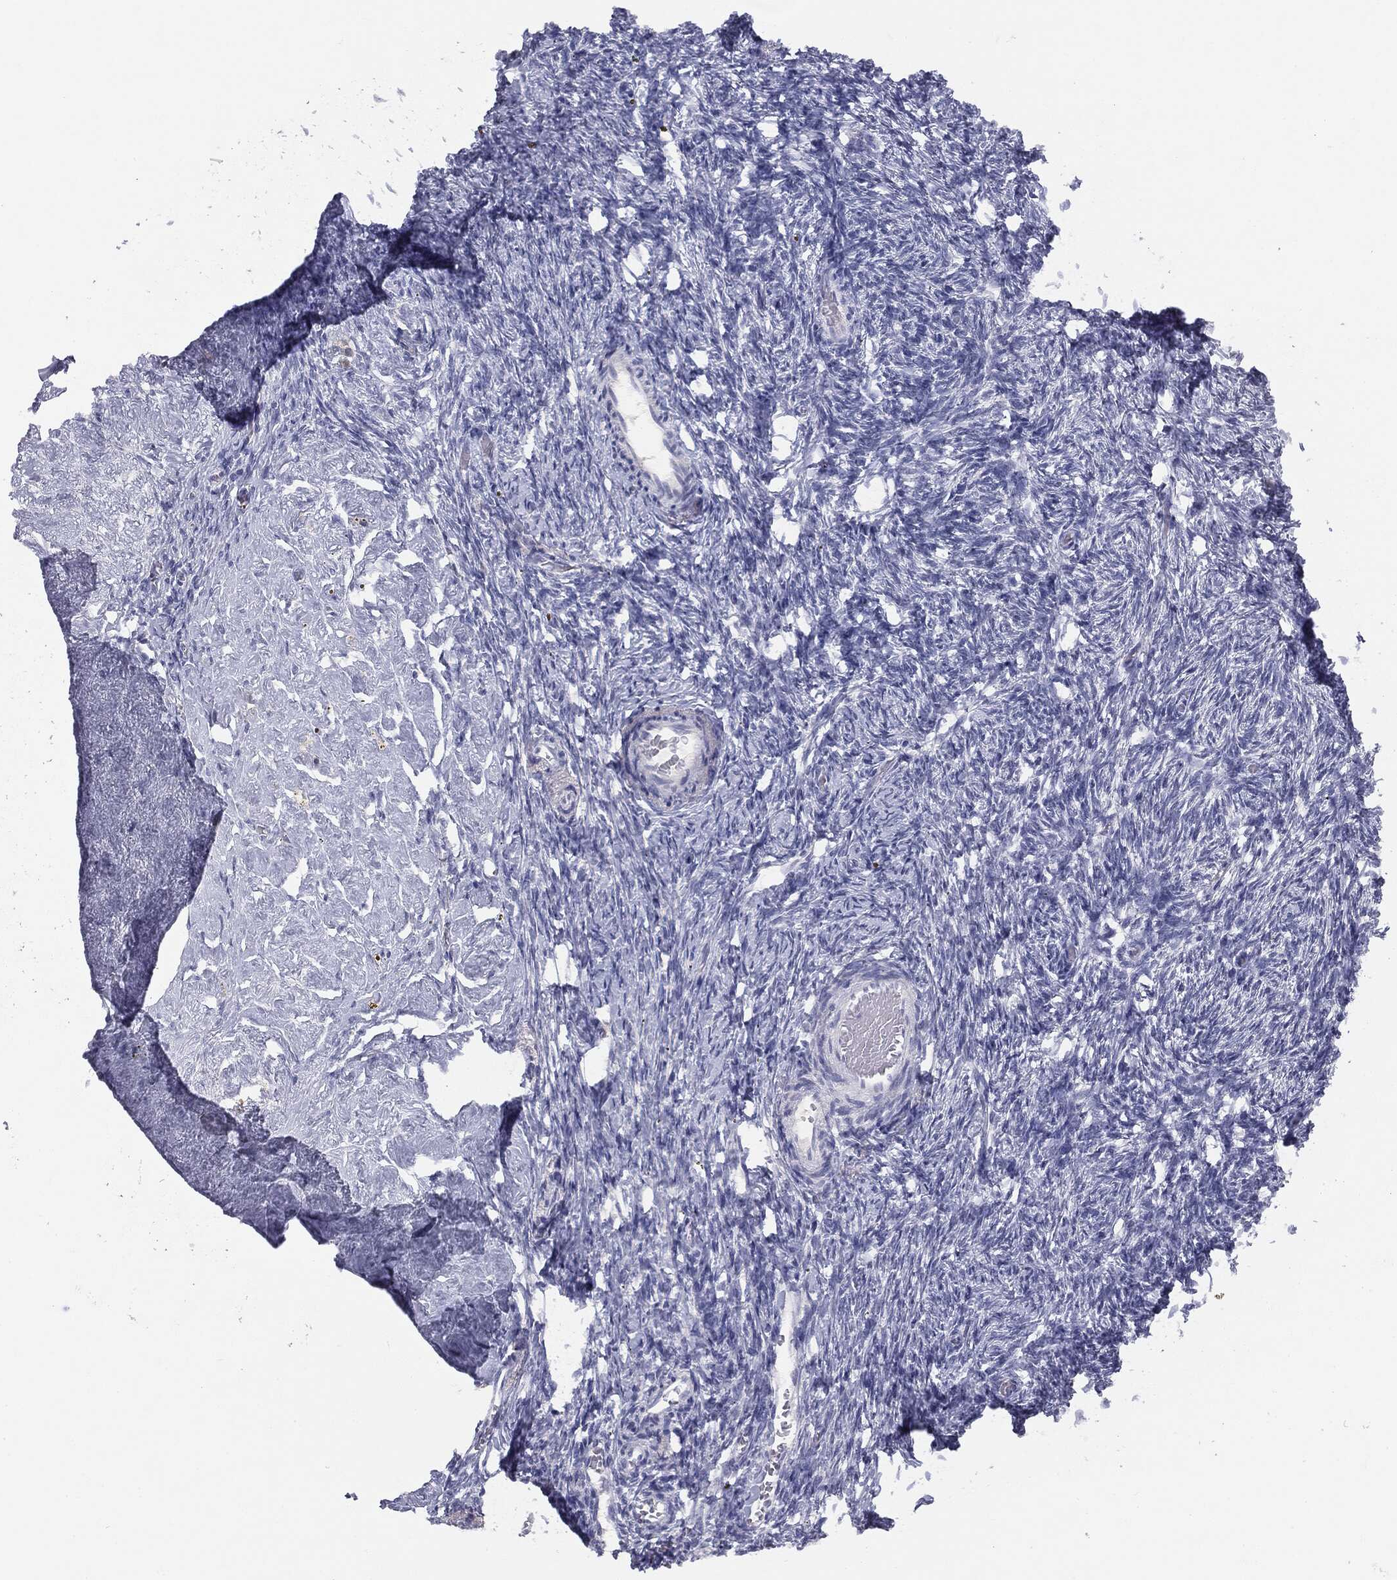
{"staining": {"intensity": "negative", "quantity": "none", "location": "none"}, "tissue": "ovary", "cell_type": "Follicle cells", "image_type": "normal", "snomed": [{"axis": "morphology", "description": "Normal tissue, NOS"}, {"axis": "topography", "description": "Ovary"}], "caption": "This histopathology image is of benign ovary stained with IHC to label a protein in brown with the nuclei are counter-stained blue. There is no expression in follicle cells.", "gene": "MUC1", "patient": {"sex": "female", "age": 39}}